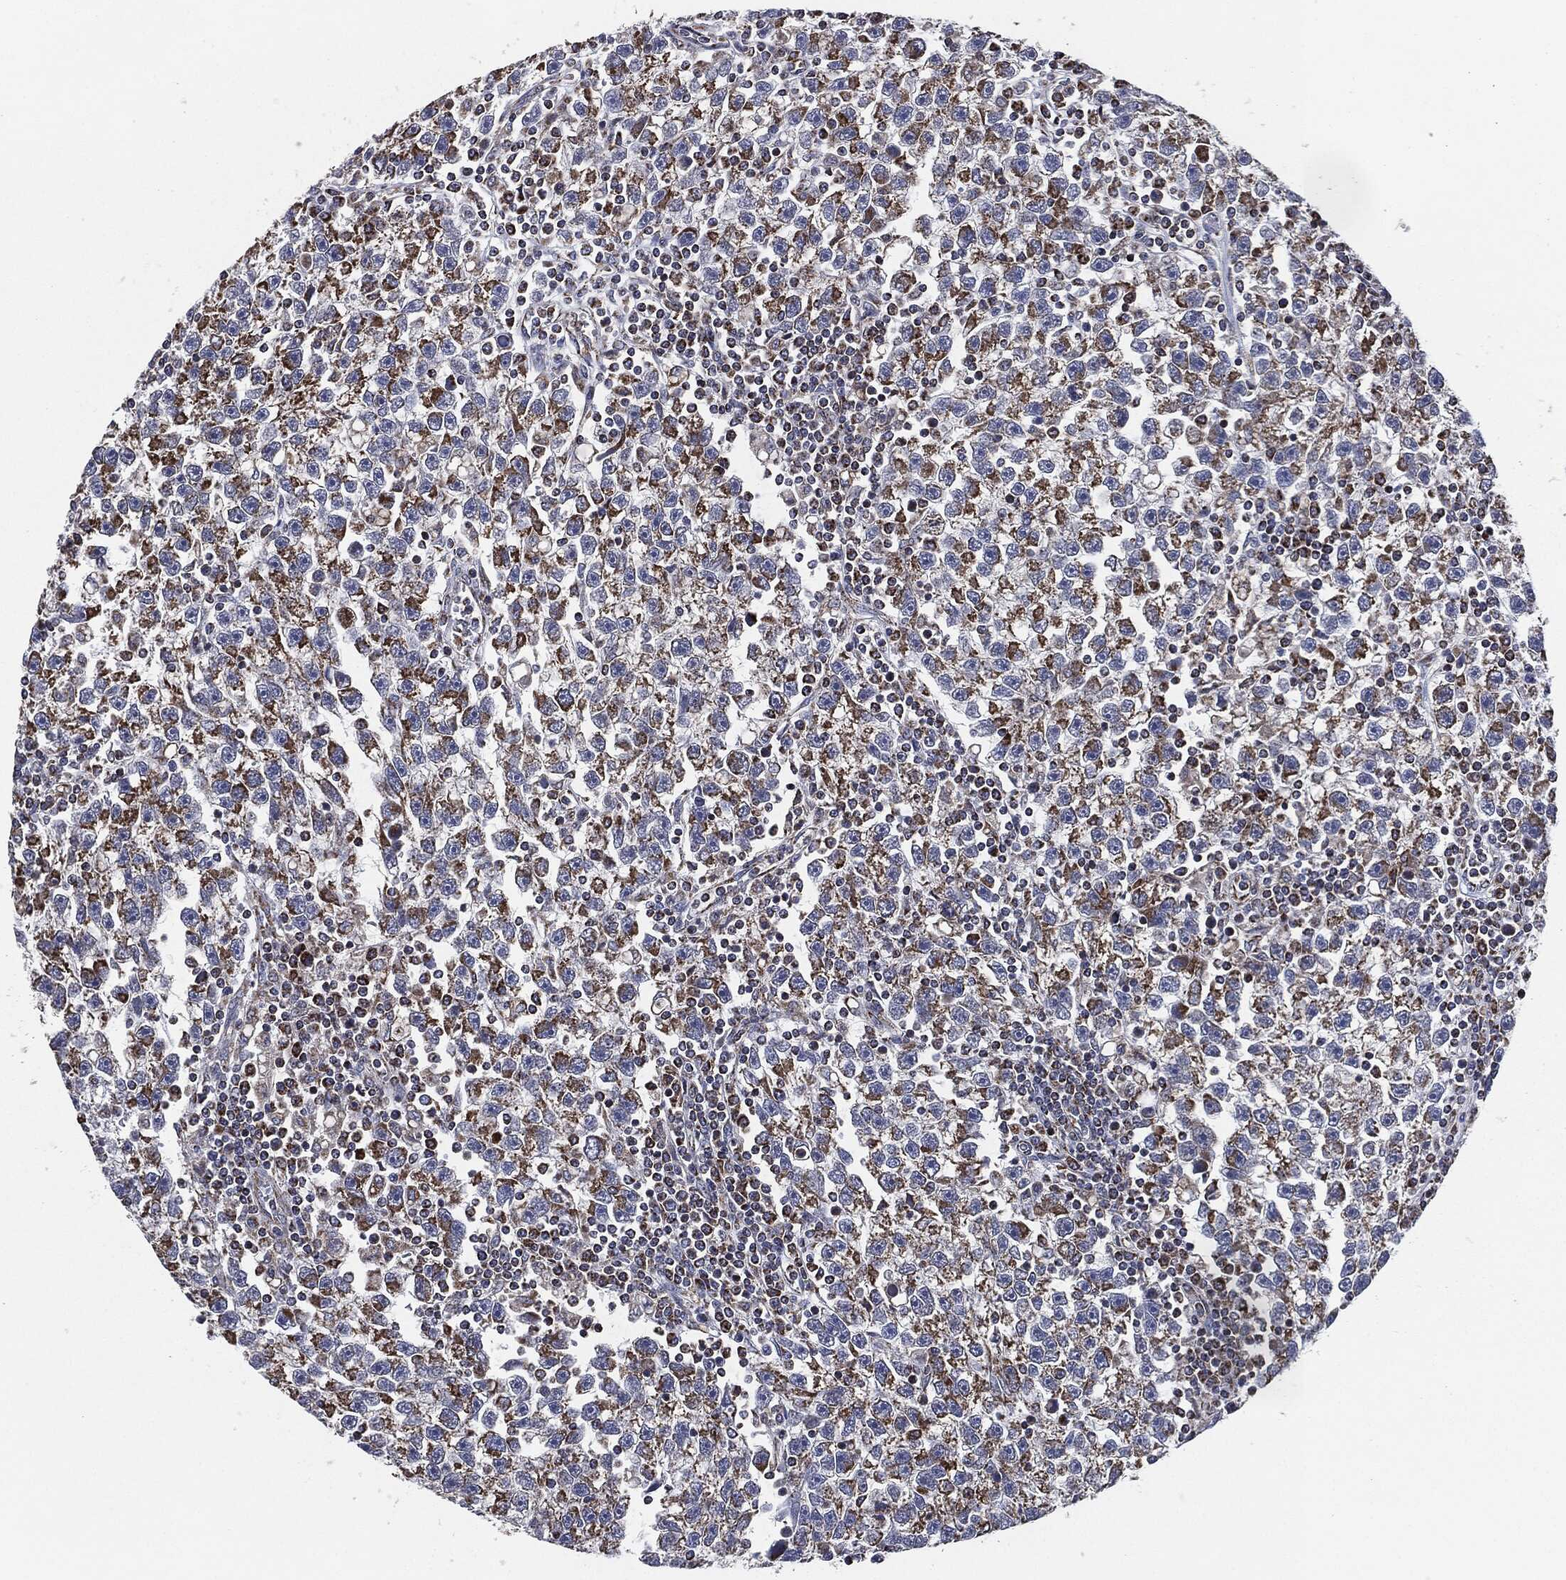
{"staining": {"intensity": "moderate", "quantity": "25%-75%", "location": "cytoplasmic/membranous"}, "tissue": "testis cancer", "cell_type": "Tumor cells", "image_type": "cancer", "snomed": [{"axis": "morphology", "description": "Seminoma, NOS"}, {"axis": "topography", "description": "Testis"}], "caption": "A micrograph of human testis seminoma stained for a protein demonstrates moderate cytoplasmic/membranous brown staining in tumor cells.", "gene": "NDUFV2", "patient": {"sex": "male", "age": 47}}